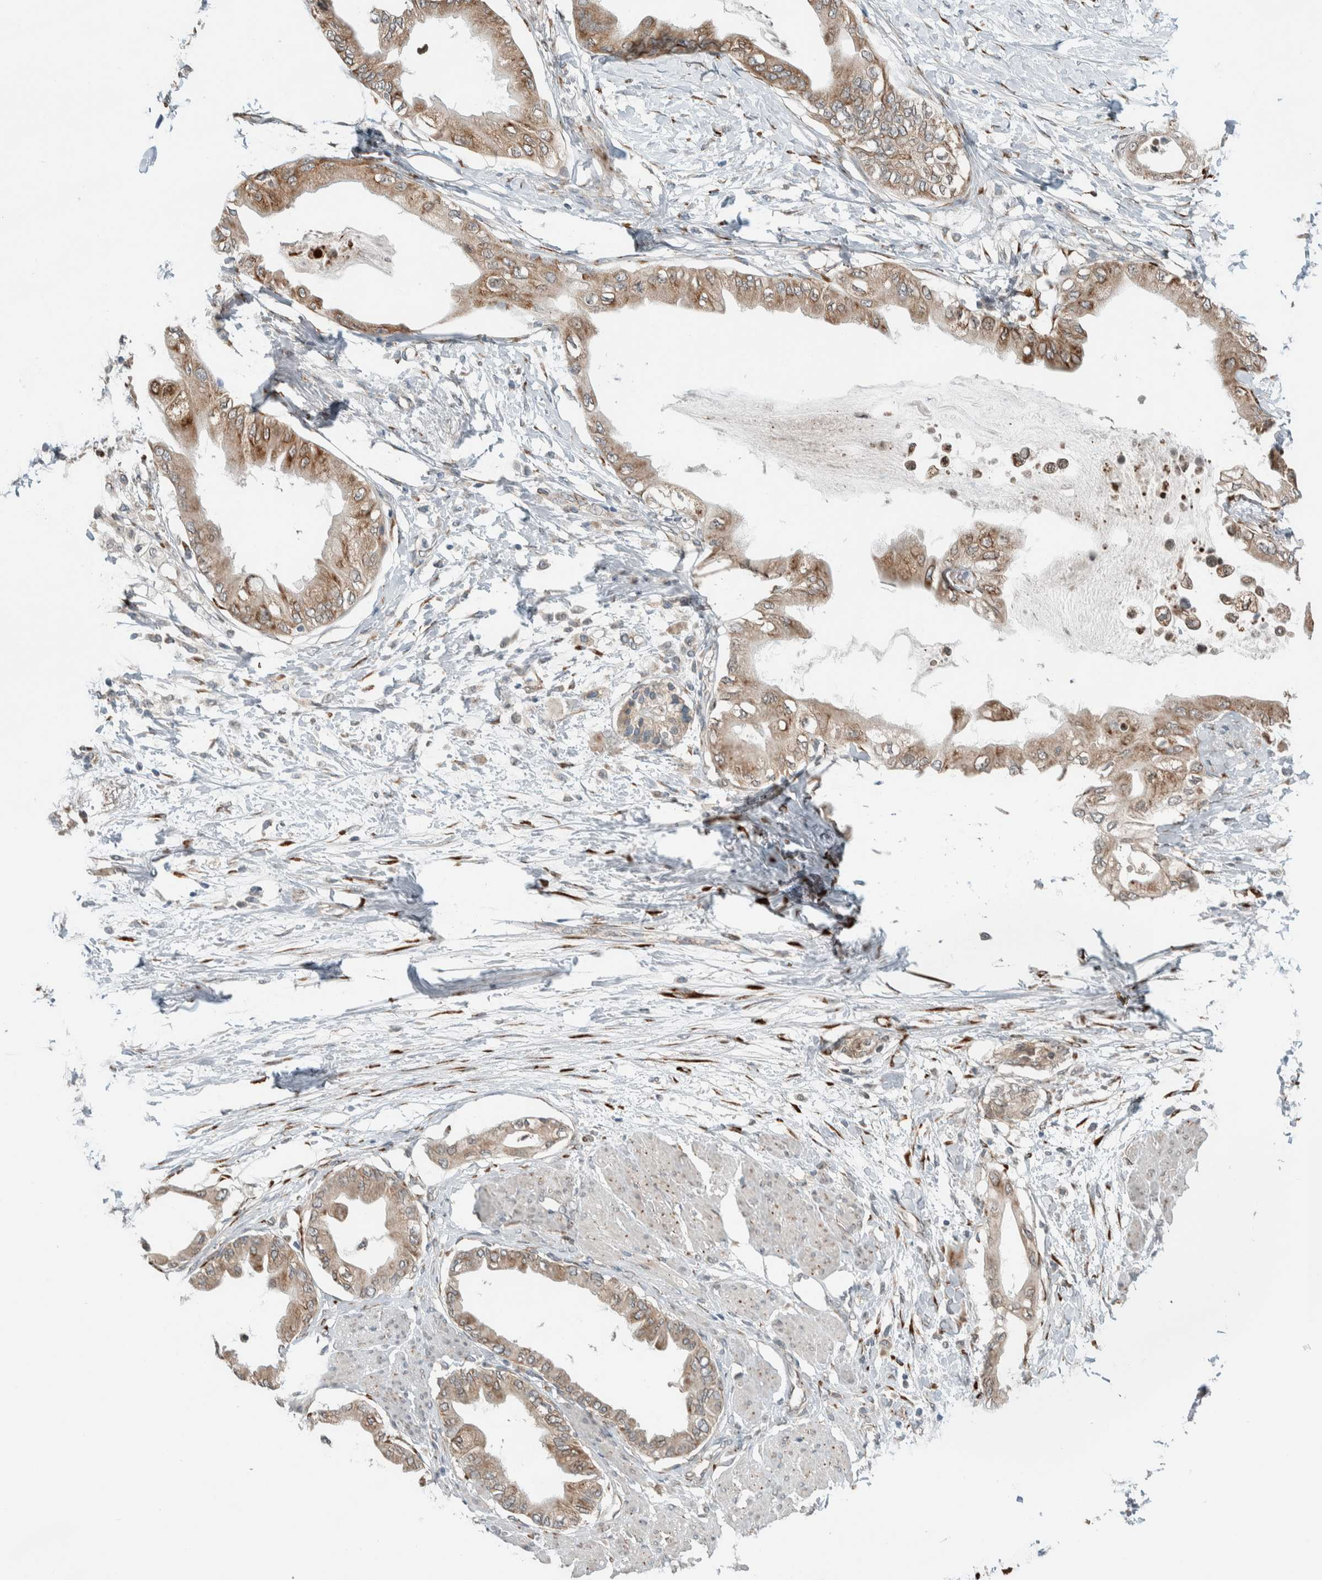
{"staining": {"intensity": "weak", "quantity": ">75%", "location": "cytoplasmic/membranous"}, "tissue": "pancreatic cancer", "cell_type": "Tumor cells", "image_type": "cancer", "snomed": [{"axis": "morphology", "description": "Normal tissue, NOS"}, {"axis": "morphology", "description": "Adenocarcinoma, NOS"}, {"axis": "topography", "description": "Pancreas"}, {"axis": "topography", "description": "Duodenum"}], "caption": "High-magnification brightfield microscopy of pancreatic cancer (adenocarcinoma) stained with DAB (brown) and counterstained with hematoxylin (blue). tumor cells exhibit weak cytoplasmic/membranous staining is appreciated in approximately>75% of cells.", "gene": "CTBP2", "patient": {"sex": "female", "age": 60}}